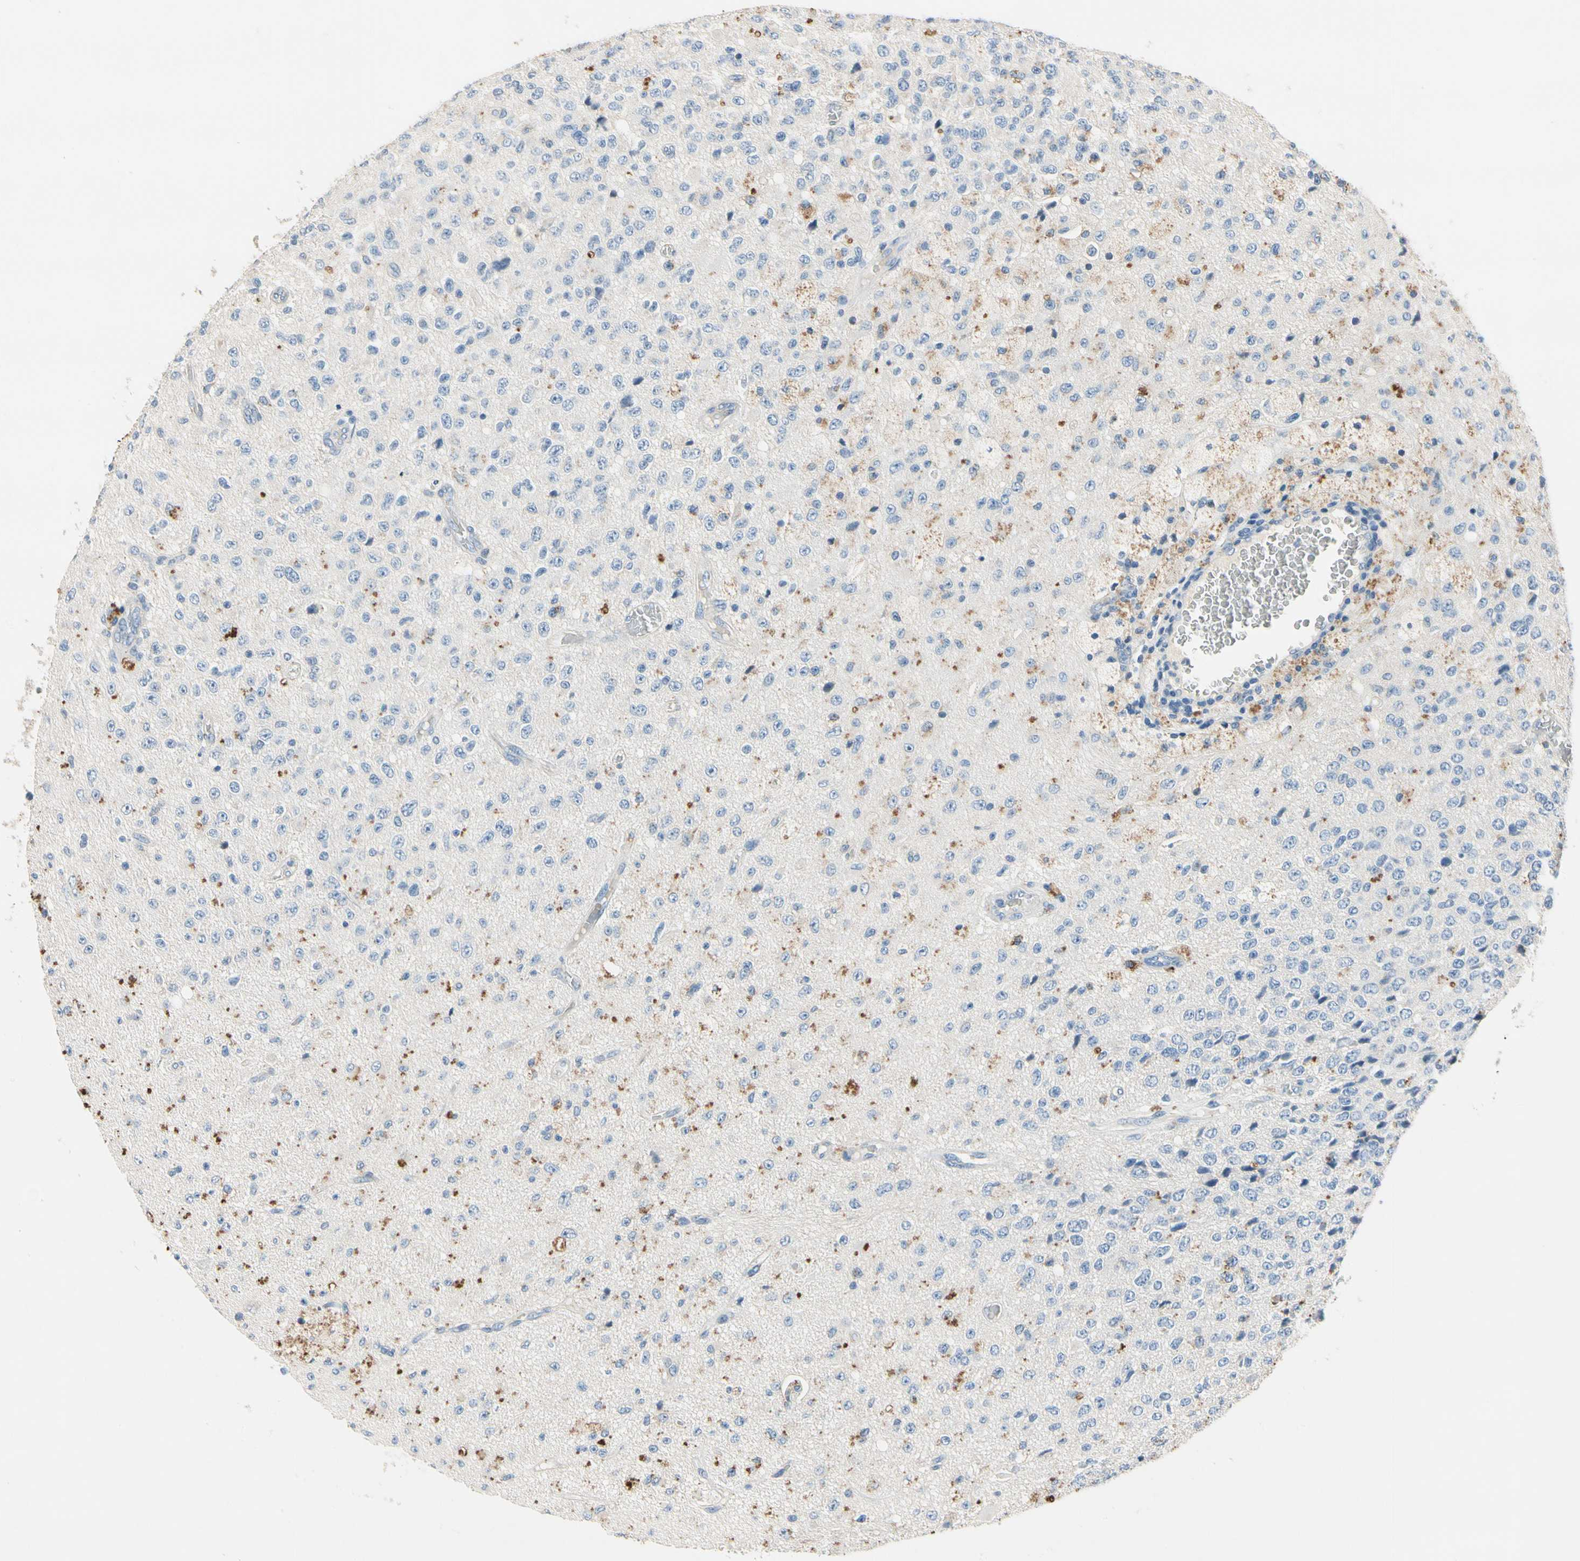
{"staining": {"intensity": "negative", "quantity": "none", "location": "none"}, "tissue": "glioma", "cell_type": "Tumor cells", "image_type": "cancer", "snomed": [{"axis": "morphology", "description": "Glioma, malignant, High grade"}, {"axis": "topography", "description": "pancreas cauda"}], "caption": "DAB (3,3'-diaminobenzidine) immunohistochemical staining of human glioma demonstrates no significant positivity in tumor cells.", "gene": "CPA3", "patient": {"sex": "male", "age": 60}}